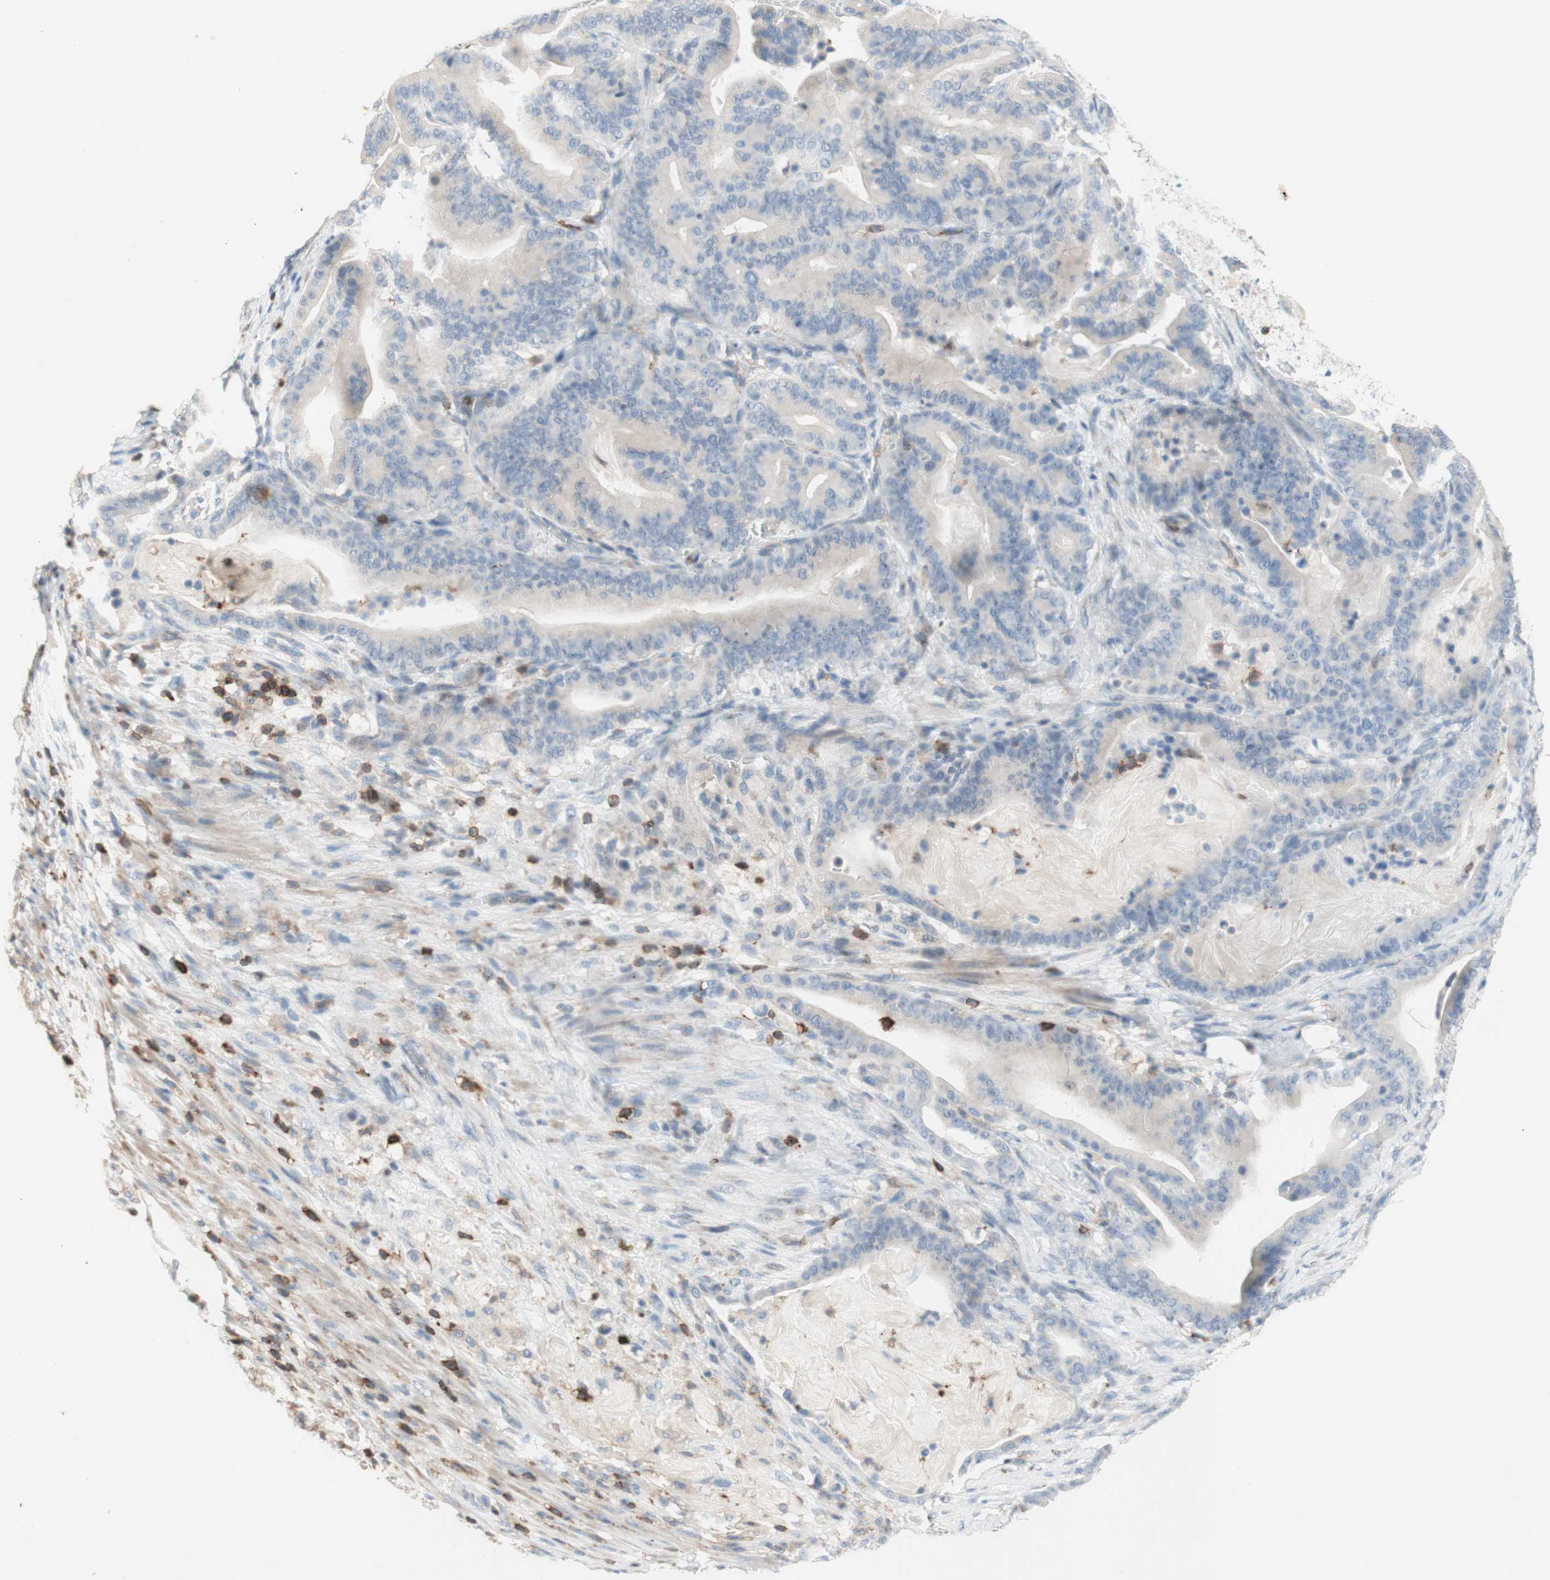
{"staining": {"intensity": "negative", "quantity": "none", "location": "none"}, "tissue": "pancreatic cancer", "cell_type": "Tumor cells", "image_type": "cancer", "snomed": [{"axis": "morphology", "description": "Adenocarcinoma, NOS"}, {"axis": "topography", "description": "Pancreas"}], "caption": "IHC photomicrograph of pancreatic adenocarcinoma stained for a protein (brown), which demonstrates no expression in tumor cells.", "gene": "SPINK6", "patient": {"sex": "male", "age": 63}}